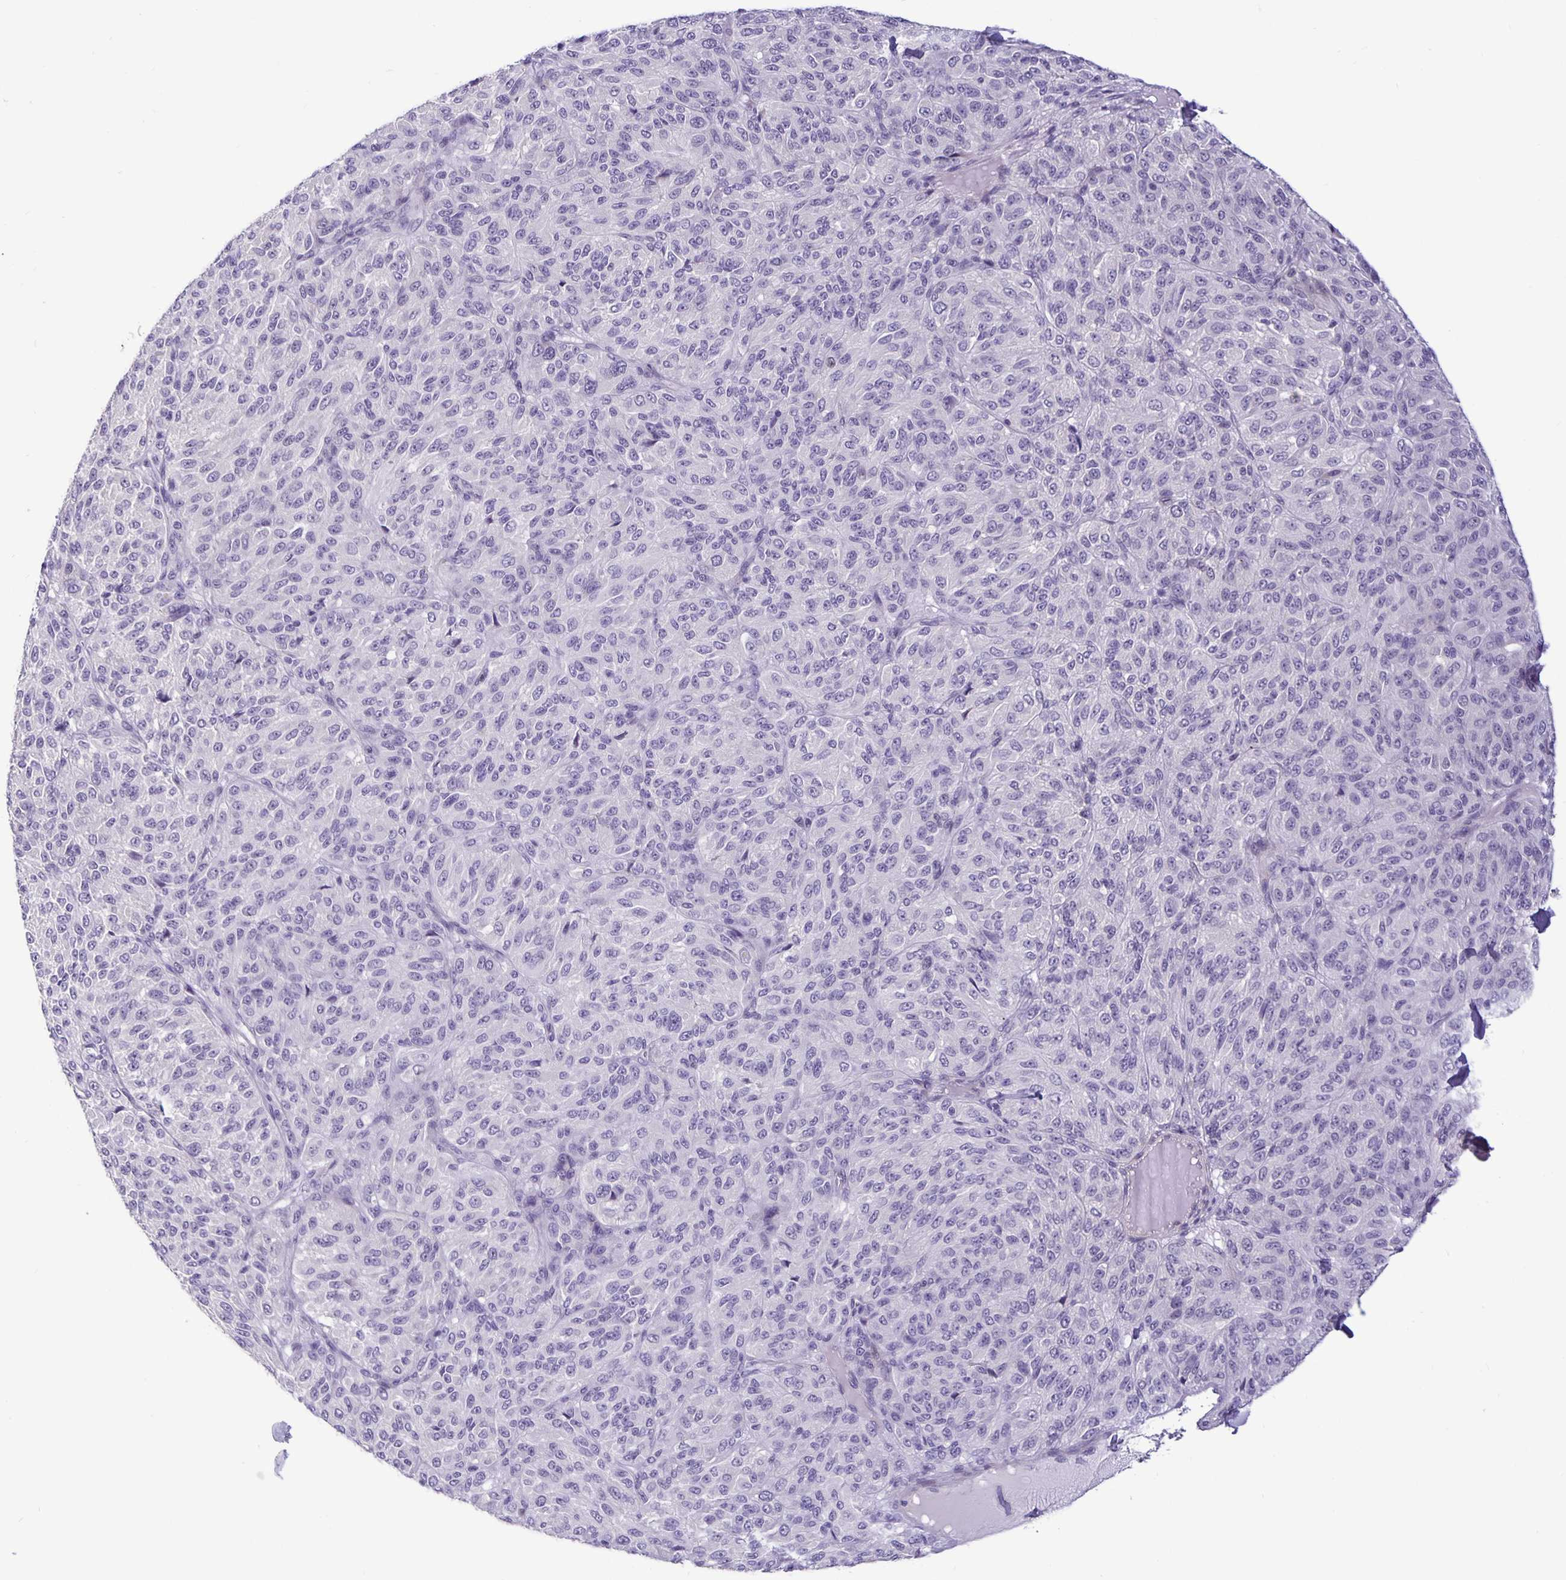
{"staining": {"intensity": "negative", "quantity": "none", "location": "none"}, "tissue": "melanoma", "cell_type": "Tumor cells", "image_type": "cancer", "snomed": [{"axis": "morphology", "description": "Malignant melanoma, Metastatic site"}, {"axis": "topography", "description": "Brain"}], "caption": "Tumor cells are negative for protein expression in human malignant melanoma (metastatic site).", "gene": "FOSL2", "patient": {"sex": "female", "age": 56}}